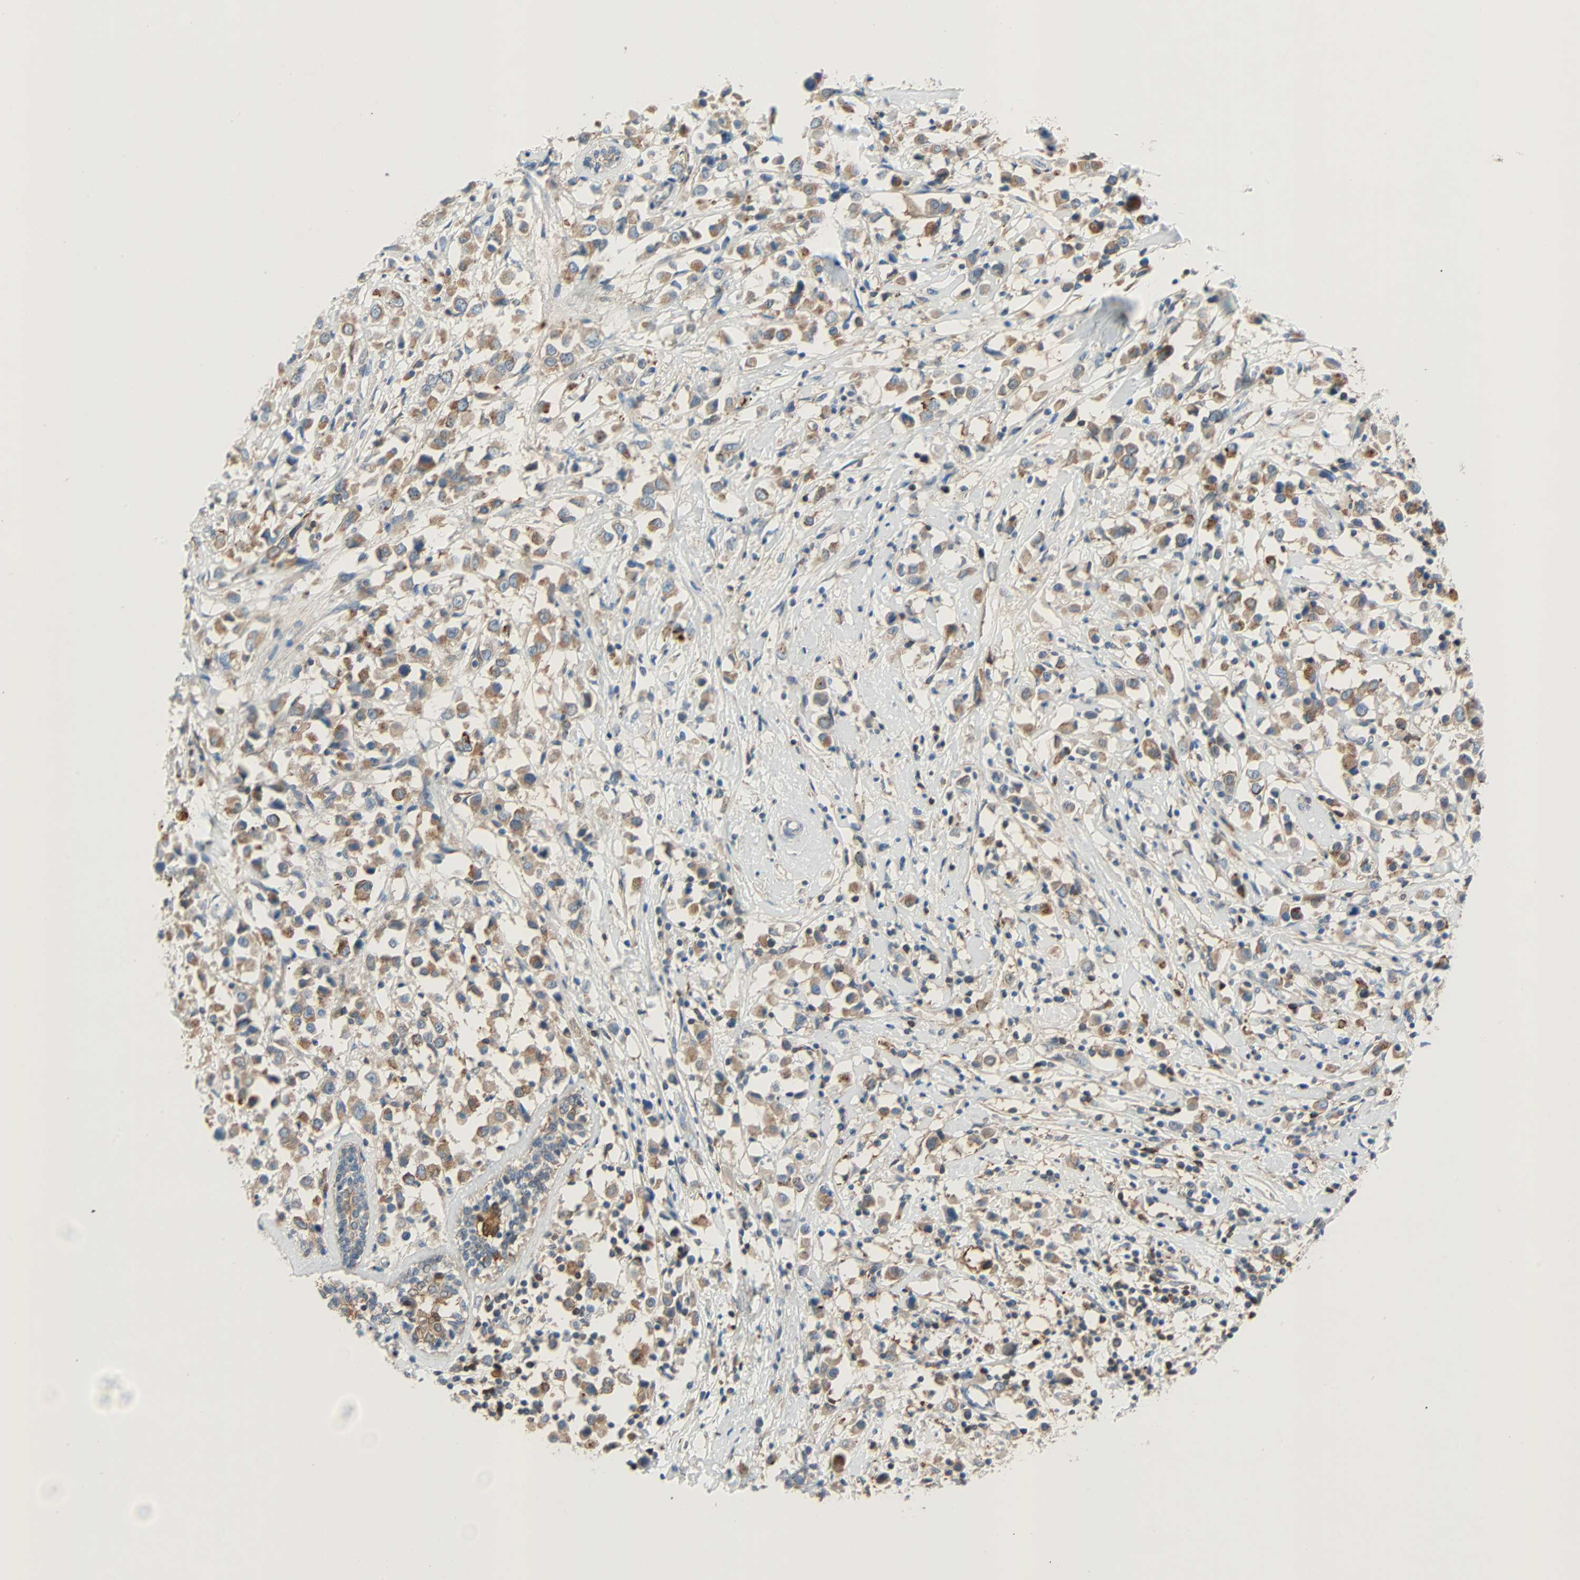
{"staining": {"intensity": "moderate", "quantity": ">75%", "location": "cytoplasmic/membranous"}, "tissue": "breast cancer", "cell_type": "Tumor cells", "image_type": "cancer", "snomed": [{"axis": "morphology", "description": "Duct carcinoma"}, {"axis": "topography", "description": "Breast"}], "caption": "A histopathology image of infiltrating ductal carcinoma (breast) stained for a protein demonstrates moderate cytoplasmic/membranous brown staining in tumor cells. (Stains: DAB in brown, nuclei in blue, Microscopy: brightfield microscopy at high magnification).", "gene": "TNFRSF12A", "patient": {"sex": "female", "age": 61}}